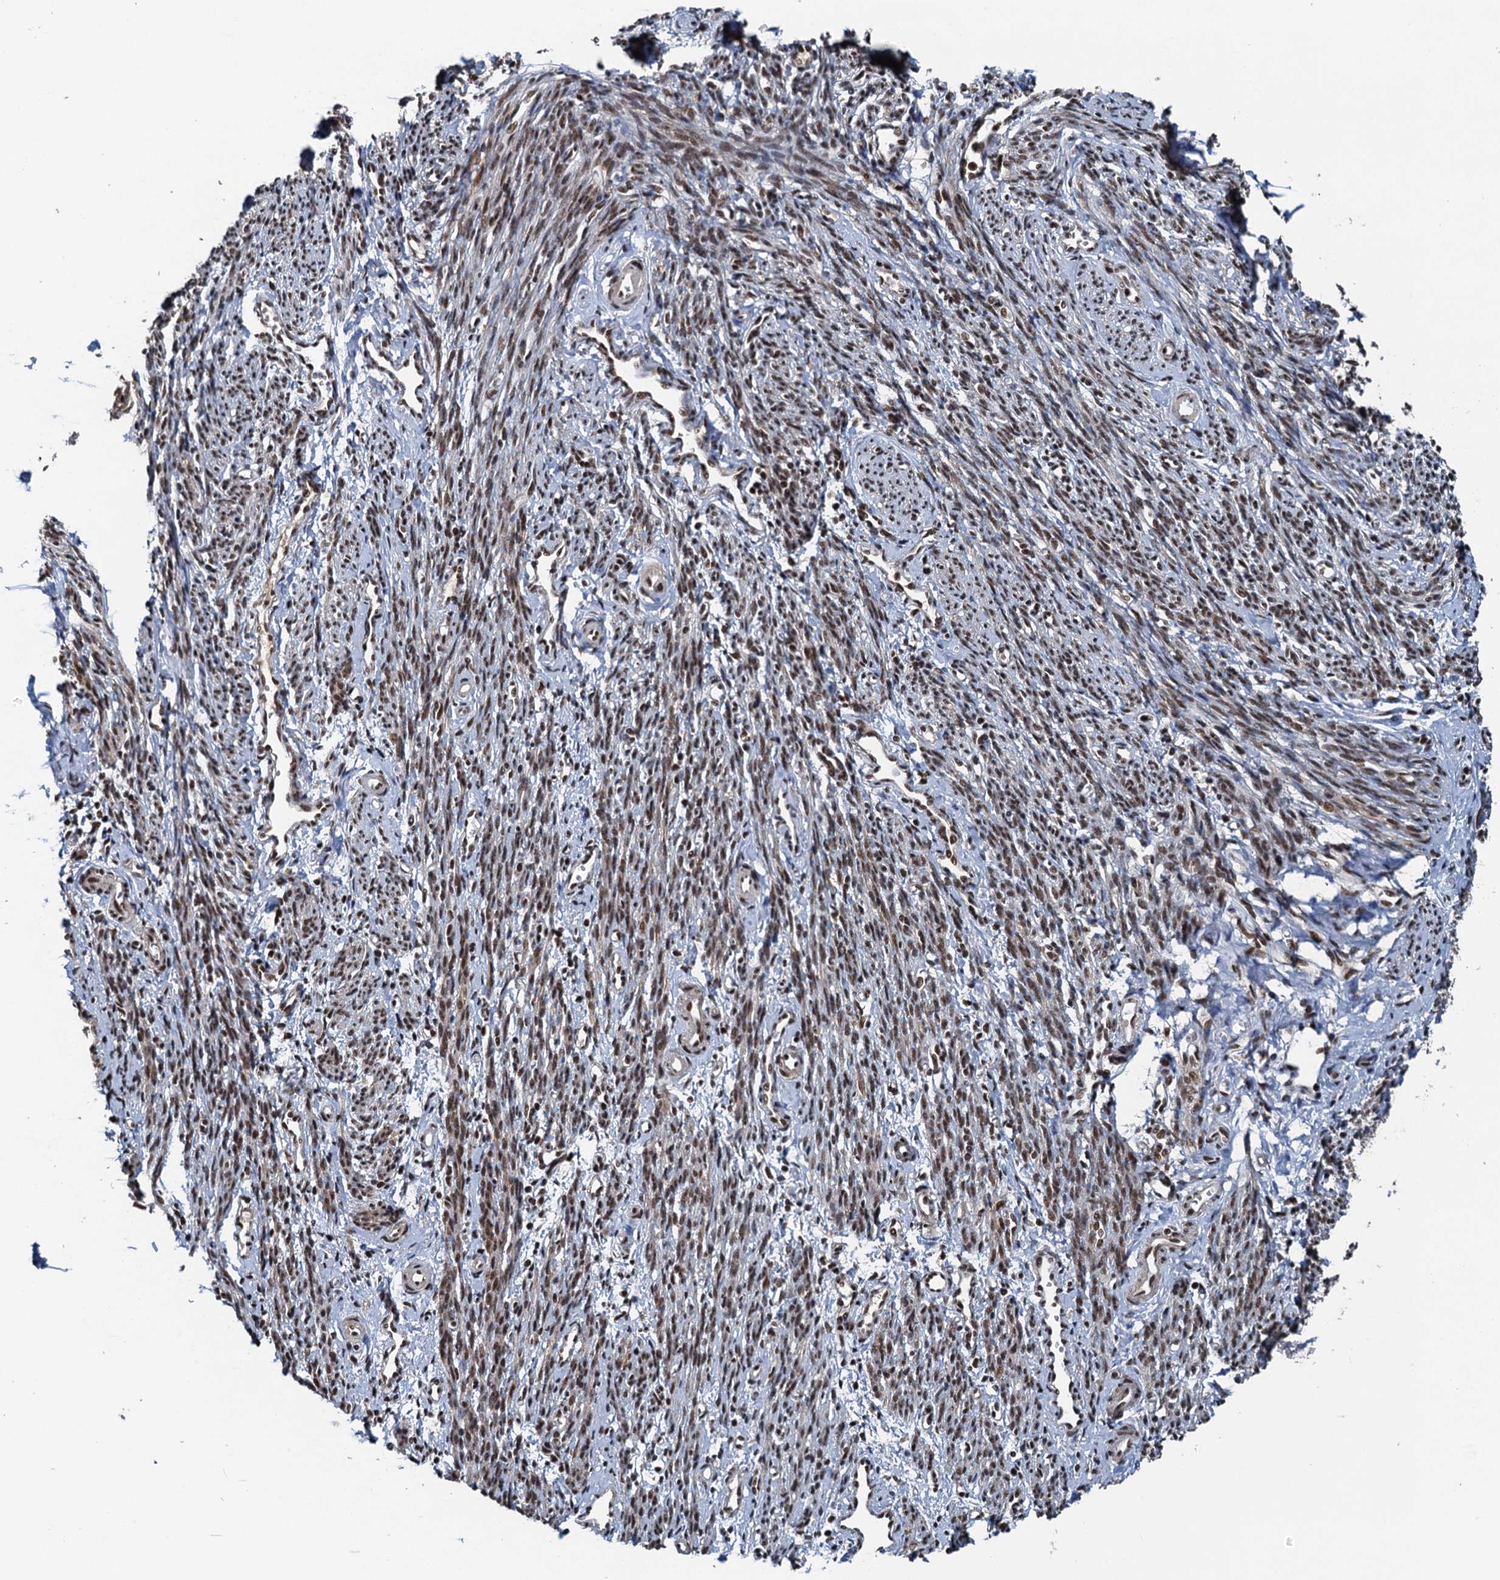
{"staining": {"intensity": "moderate", "quantity": ">75%", "location": "nuclear"}, "tissue": "smooth muscle", "cell_type": "Smooth muscle cells", "image_type": "normal", "snomed": [{"axis": "morphology", "description": "Normal tissue, NOS"}, {"axis": "topography", "description": "Smooth muscle"}, {"axis": "topography", "description": "Uterus"}], "caption": "The photomicrograph exhibits staining of unremarkable smooth muscle, revealing moderate nuclear protein positivity (brown color) within smooth muscle cells. The staining was performed using DAB (3,3'-diaminobenzidine) to visualize the protein expression in brown, while the nuclei were stained in blue with hematoxylin (Magnification: 20x).", "gene": "ZC3H18", "patient": {"sex": "female", "age": 59}}